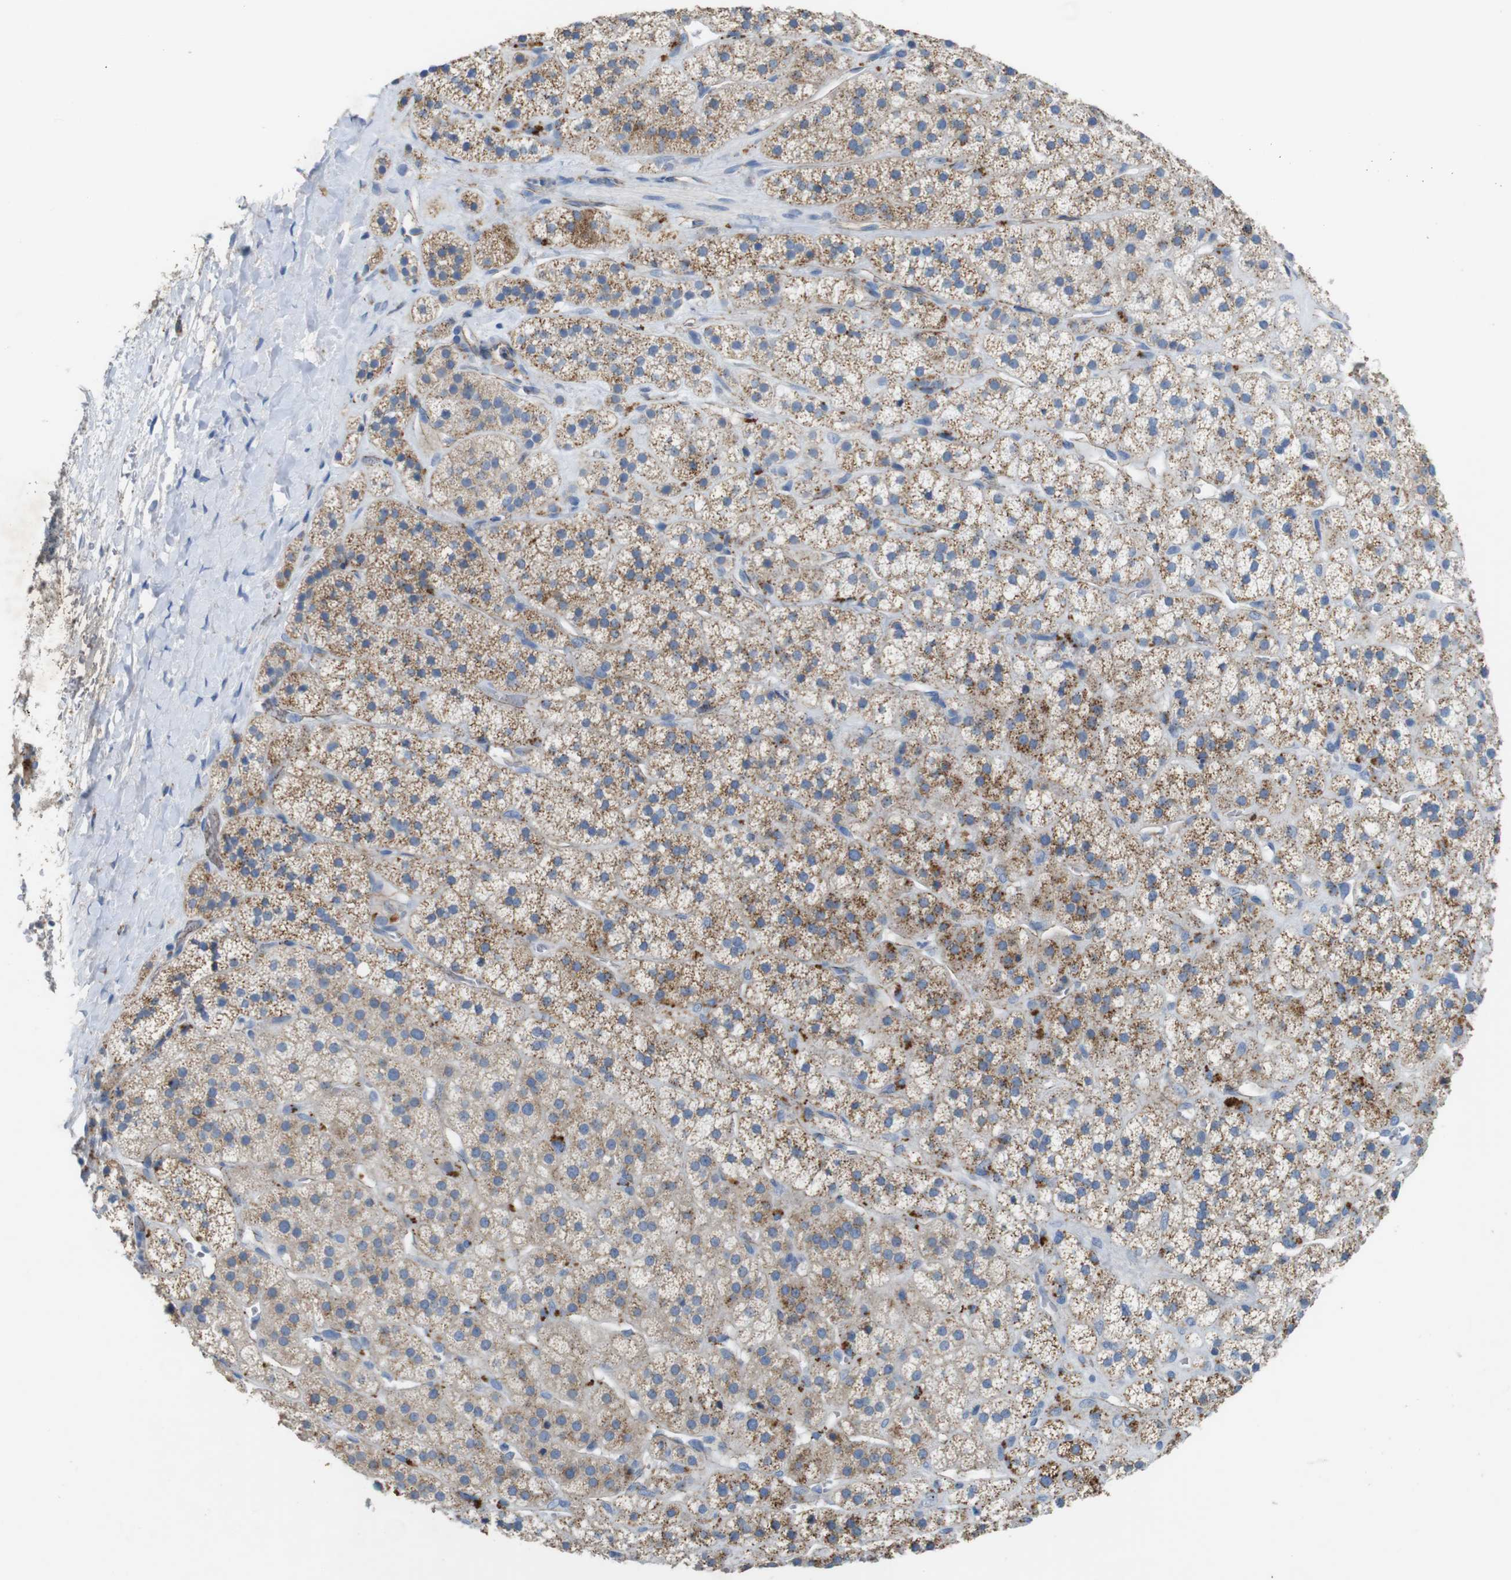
{"staining": {"intensity": "moderate", "quantity": ">75%", "location": "cytoplasmic/membranous"}, "tissue": "adrenal gland", "cell_type": "Glandular cells", "image_type": "normal", "snomed": [{"axis": "morphology", "description": "Normal tissue, NOS"}, {"axis": "topography", "description": "Adrenal gland"}], "caption": "IHC (DAB) staining of unremarkable adrenal gland exhibits moderate cytoplasmic/membranous protein positivity in about >75% of glandular cells.", "gene": "NHLRC3", "patient": {"sex": "male", "age": 56}}